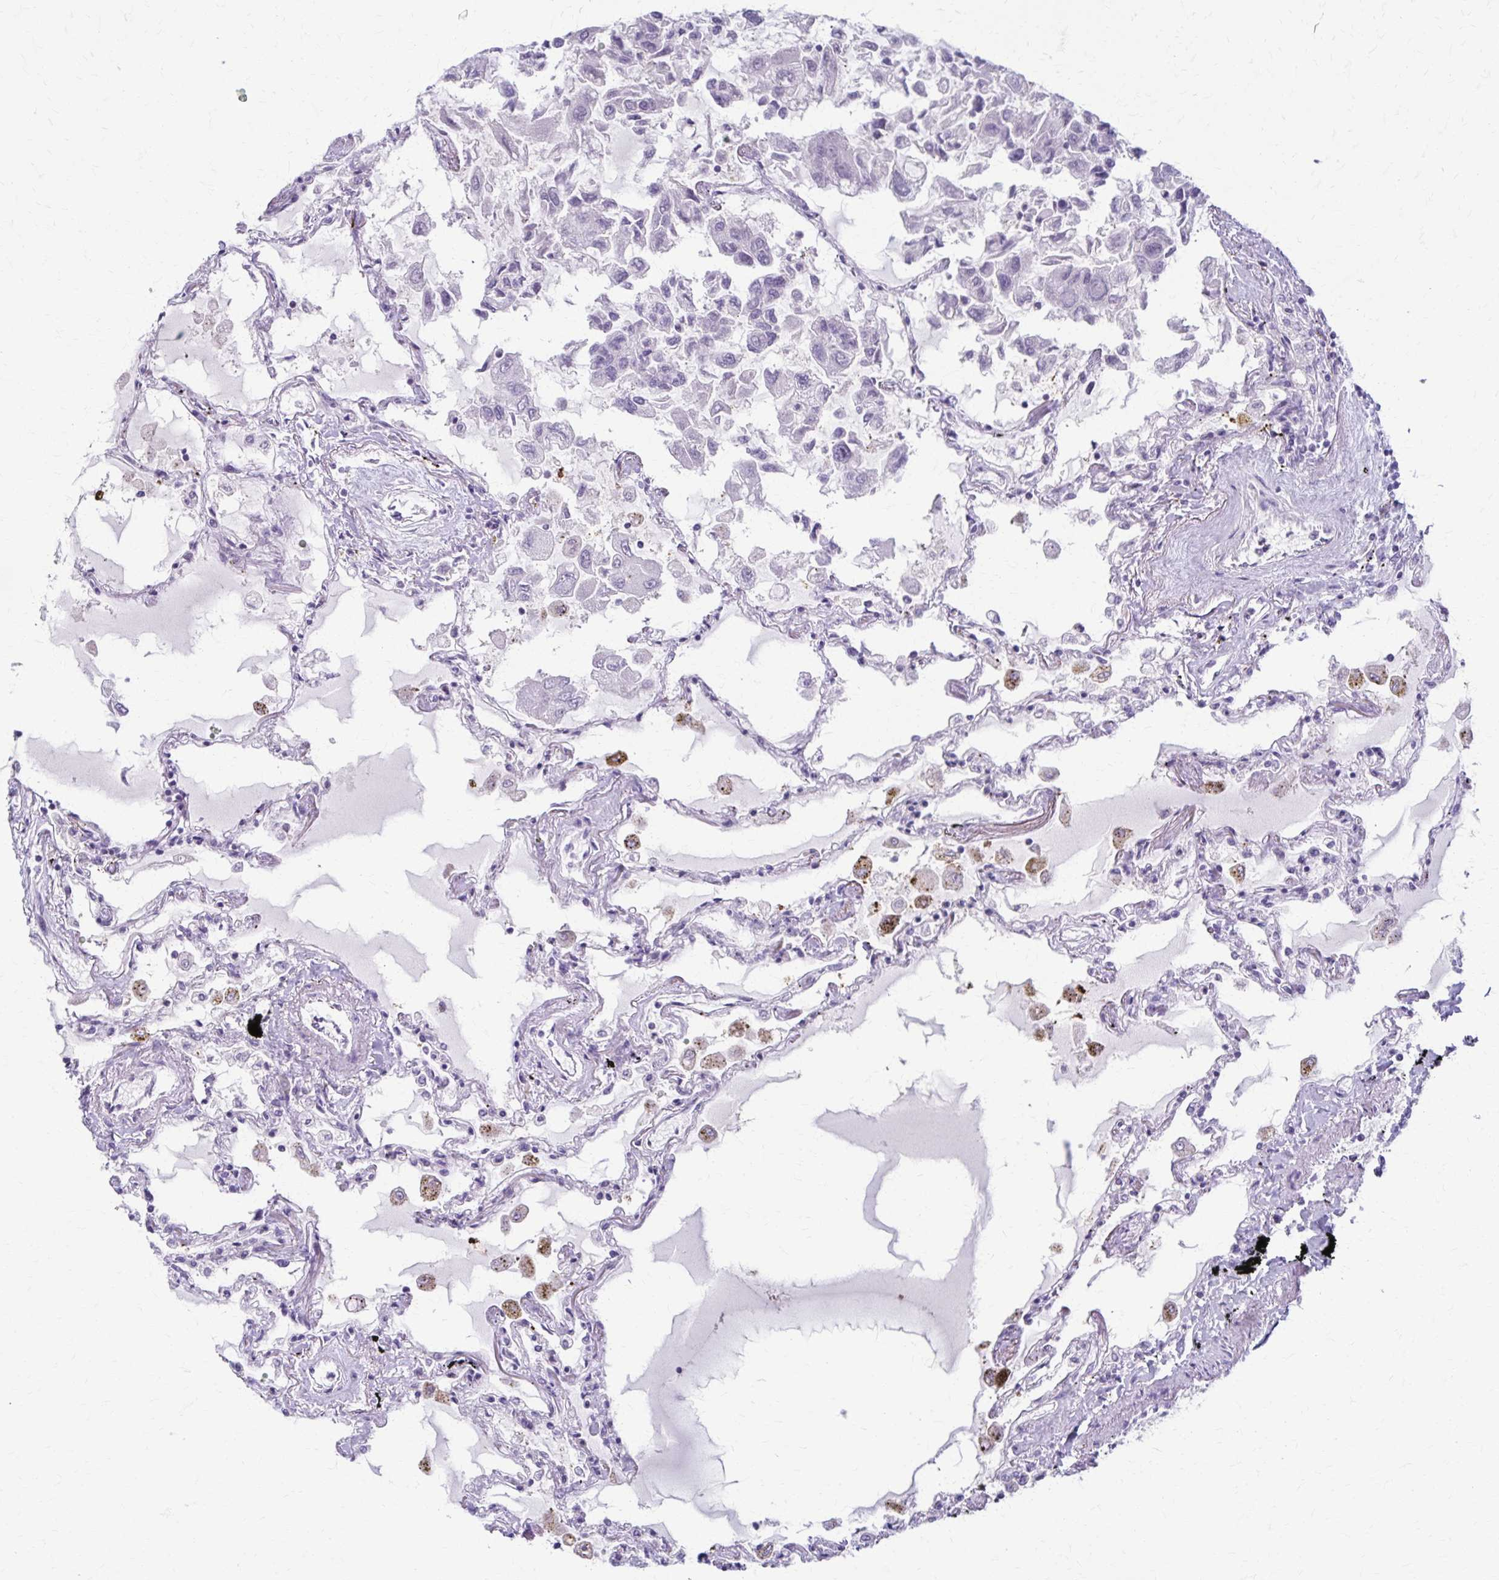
{"staining": {"intensity": "moderate", "quantity": "<25%", "location": "cytoplasmic/membranous"}, "tissue": "lung", "cell_type": "Alveolar cells", "image_type": "normal", "snomed": [{"axis": "morphology", "description": "Normal tissue, NOS"}, {"axis": "morphology", "description": "Adenocarcinoma, NOS"}, {"axis": "topography", "description": "Cartilage tissue"}, {"axis": "topography", "description": "Lung"}], "caption": "Lung stained with a brown dye reveals moderate cytoplasmic/membranous positive staining in about <25% of alveolar cells.", "gene": "TMEM60", "patient": {"sex": "female", "age": 67}}